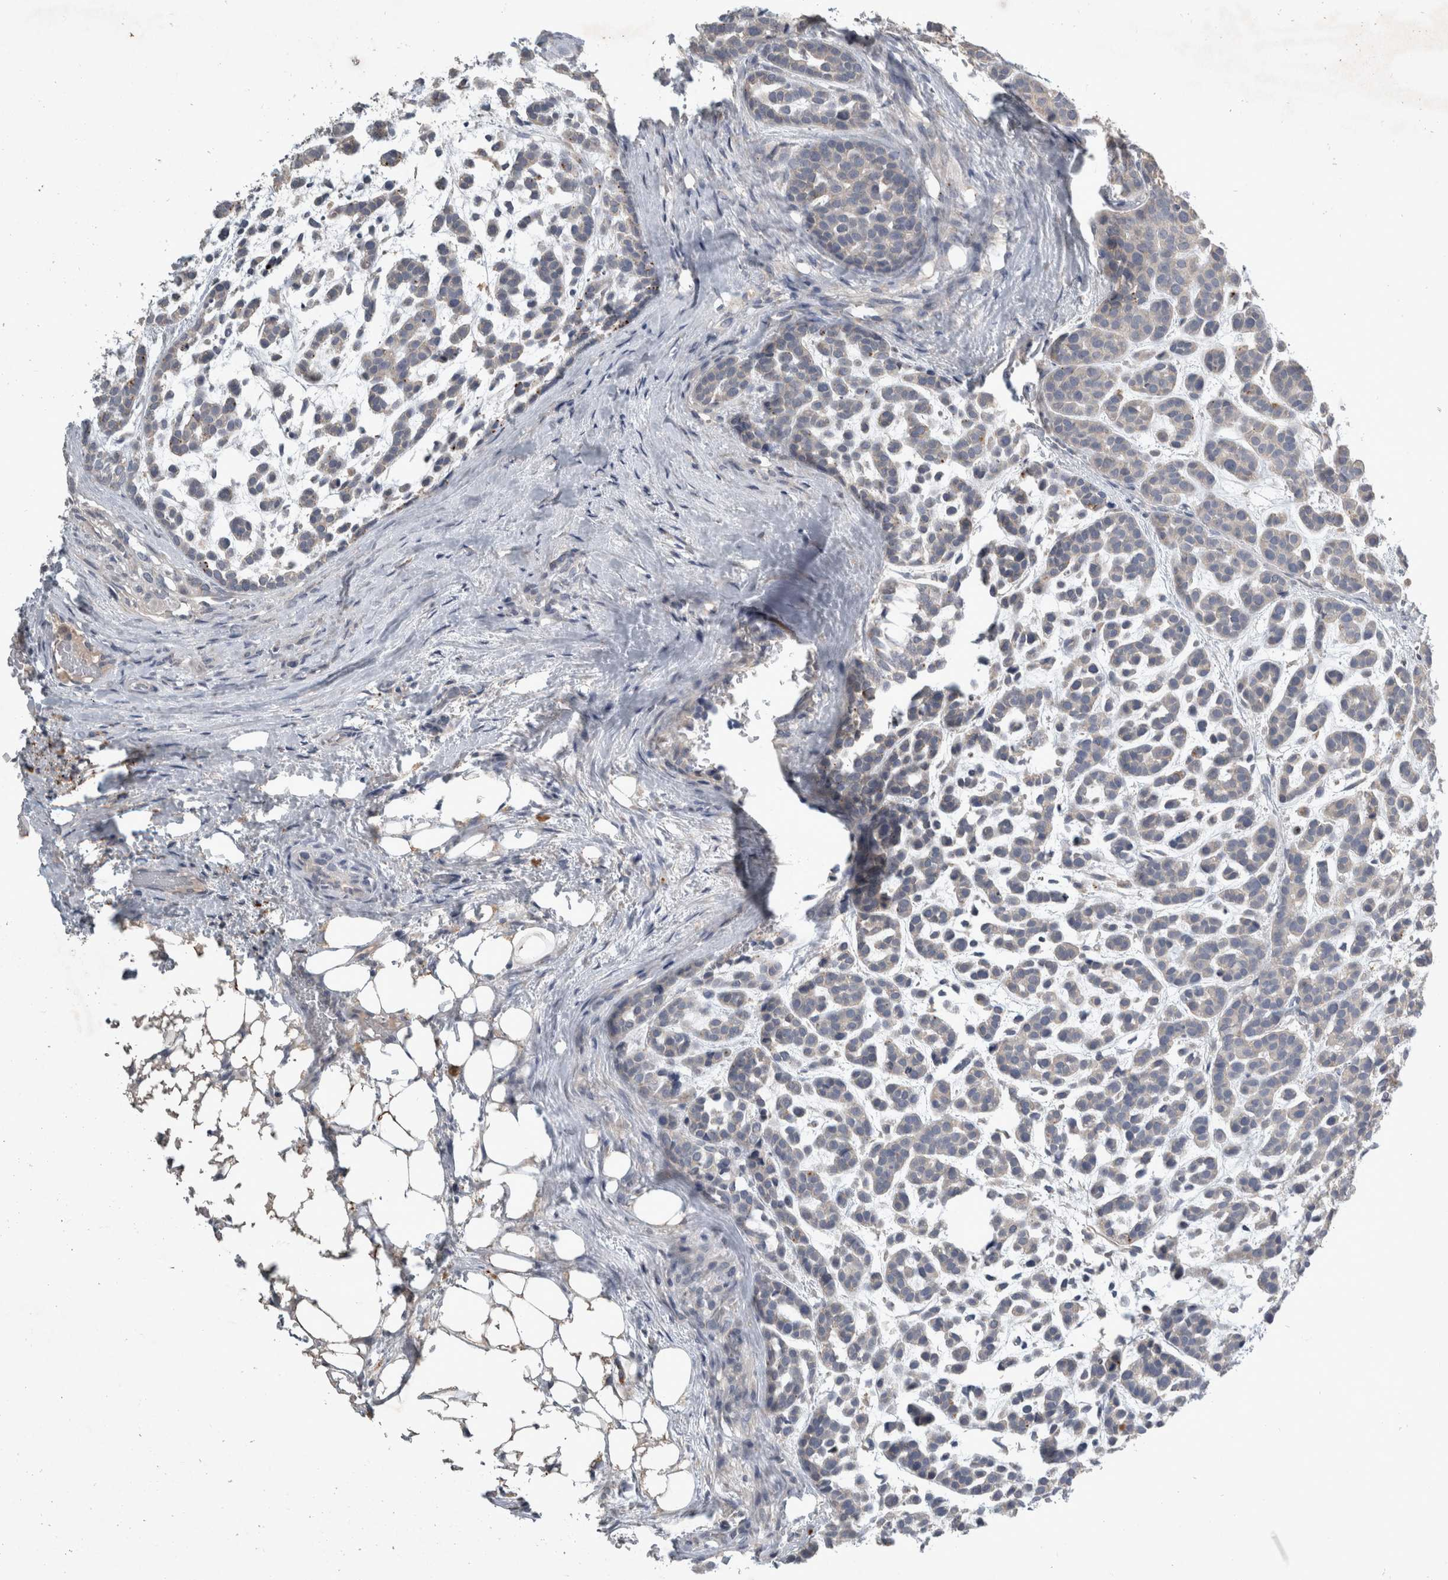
{"staining": {"intensity": "negative", "quantity": "none", "location": "none"}, "tissue": "head and neck cancer", "cell_type": "Tumor cells", "image_type": "cancer", "snomed": [{"axis": "morphology", "description": "Adenocarcinoma, NOS"}, {"axis": "morphology", "description": "Adenoma, NOS"}, {"axis": "topography", "description": "Head-Neck"}], "caption": "This is an immunohistochemistry photomicrograph of head and neck cancer. There is no staining in tumor cells.", "gene": "SLC22A11", "patient": {"sex": "female", "age": 55}}